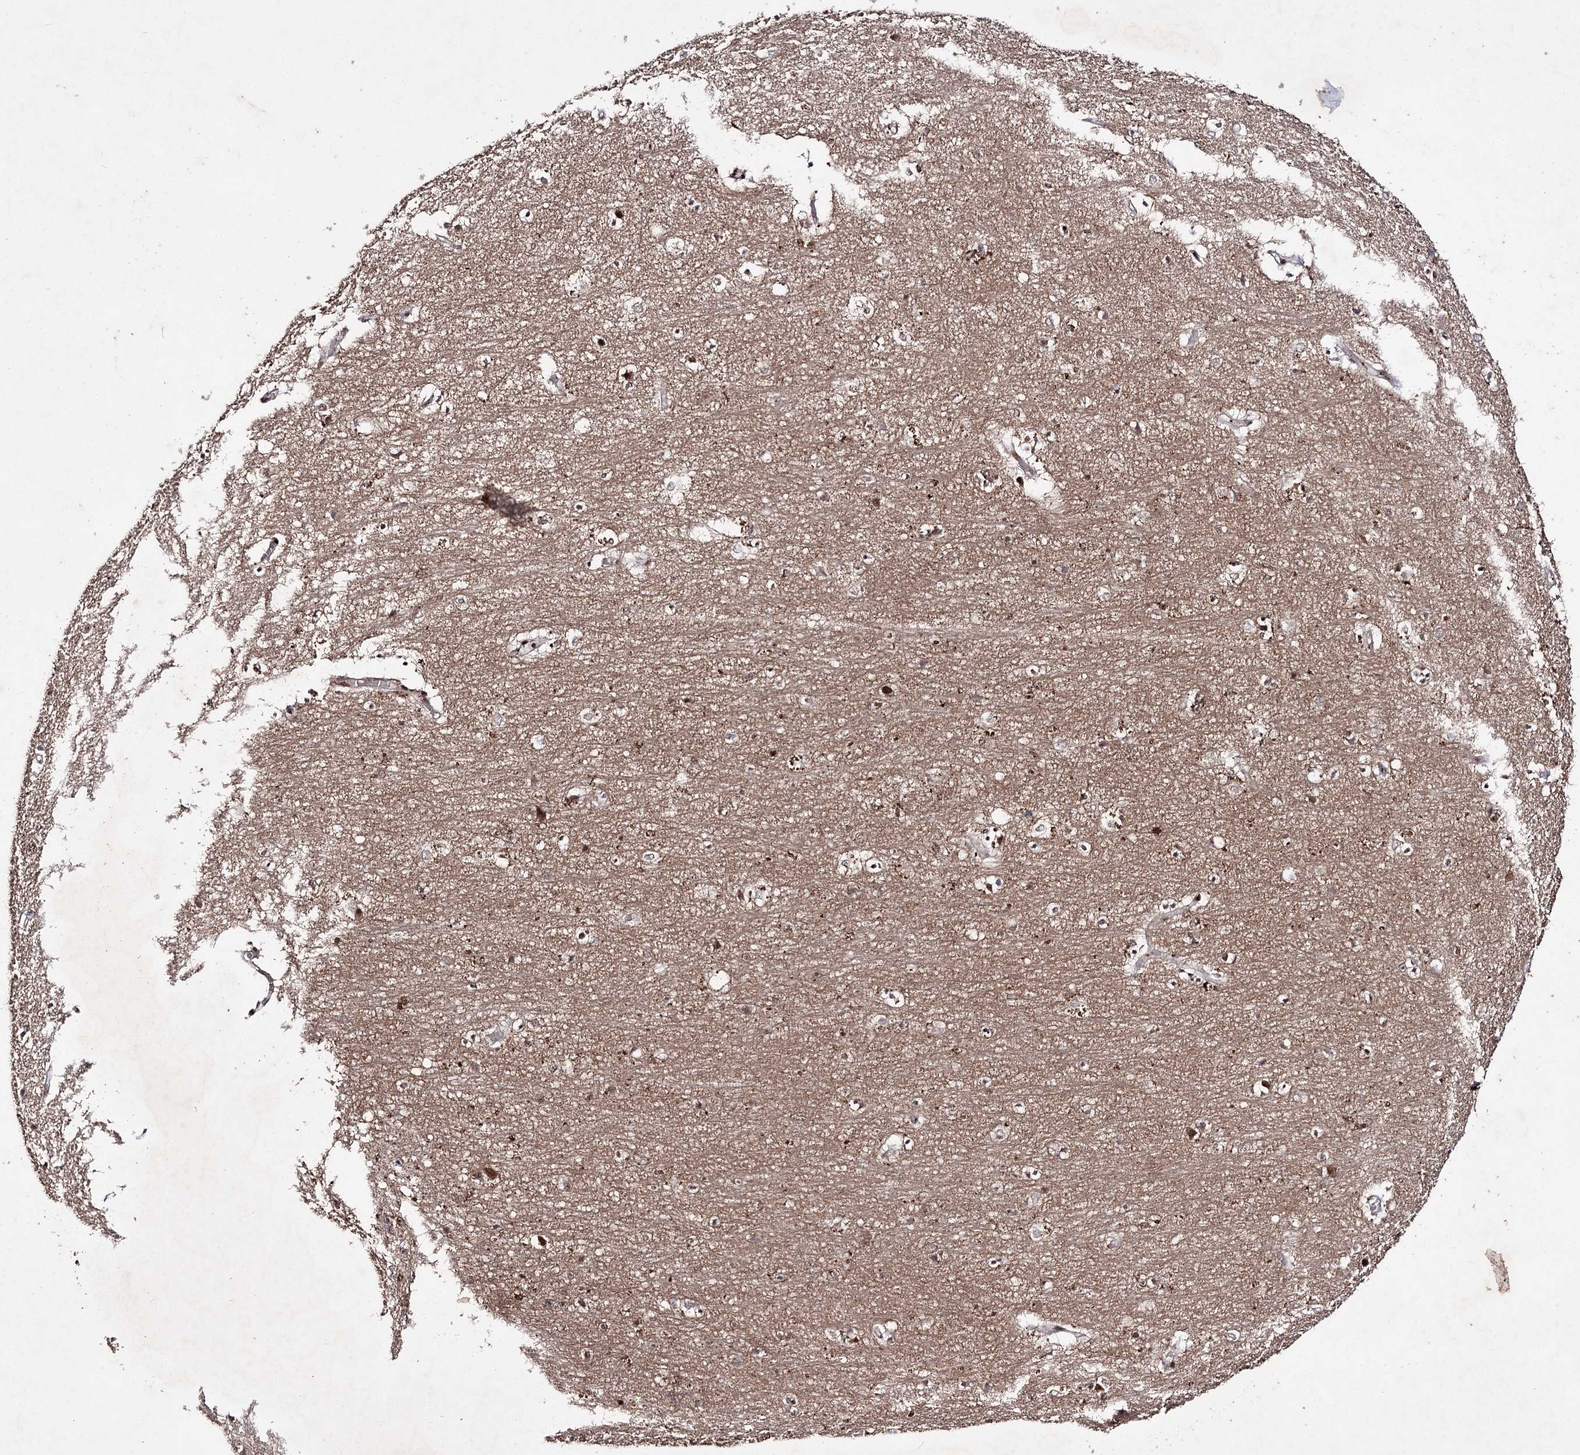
{"staining": {"intensity": "moderate", "quantity": ">75%", "location": "nuclear"}, "tissue": "hippocampus", "cell_type": "Glial cells", "image_type": "normal", "snomed": [{"axis": "morphology", "description": "Normal tissue, NOS"}, {"axis": "topography", "description": "Hippocampus"}], "caption": "Hippocampus stained with DAB IHC displays medium levels of moderate nuclear positivity in approximately >75% of glial cells.", "gene": "PRPF40A", "patient": {"sex": "female", "age": 64}}